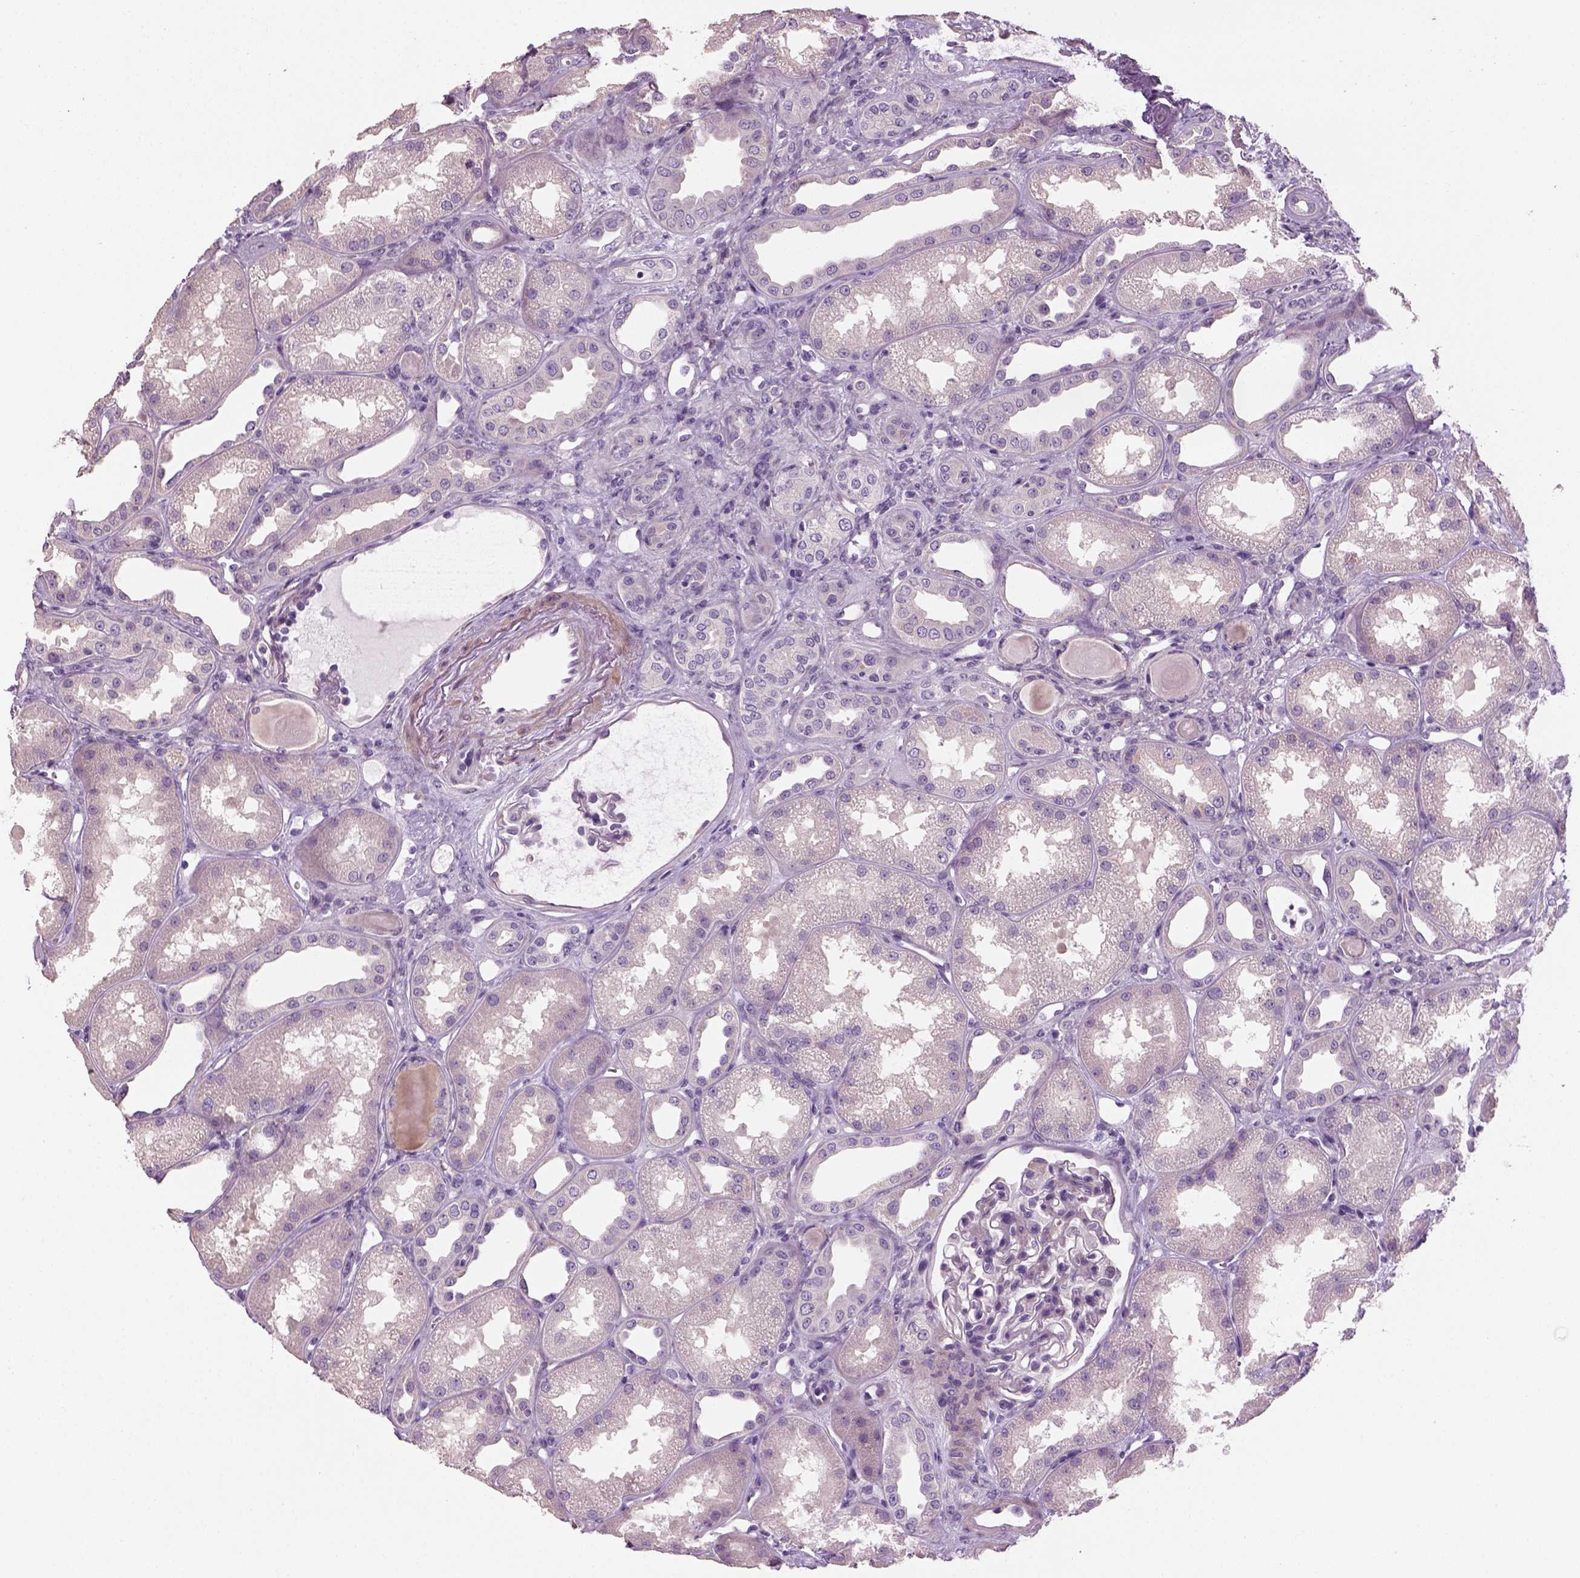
{"staining": {"intensity": "negative", "quantity": "none", "location": "none"}, "tissue": "kidney", "cell_type": "Cells in glomeruli", "image_type": "normal", "snomed": [{"axis": "morphology", "description": "Normal tissue, NOS"}, {"axis": "topography", "description": "Kidney"}], "caption": "Immunohistochemistry (IHC) of benign human kidney reveals no staining in cells in glomeruli.", "gene": "ELOVL3", "patient": {"sex": "male", "age": 61}}